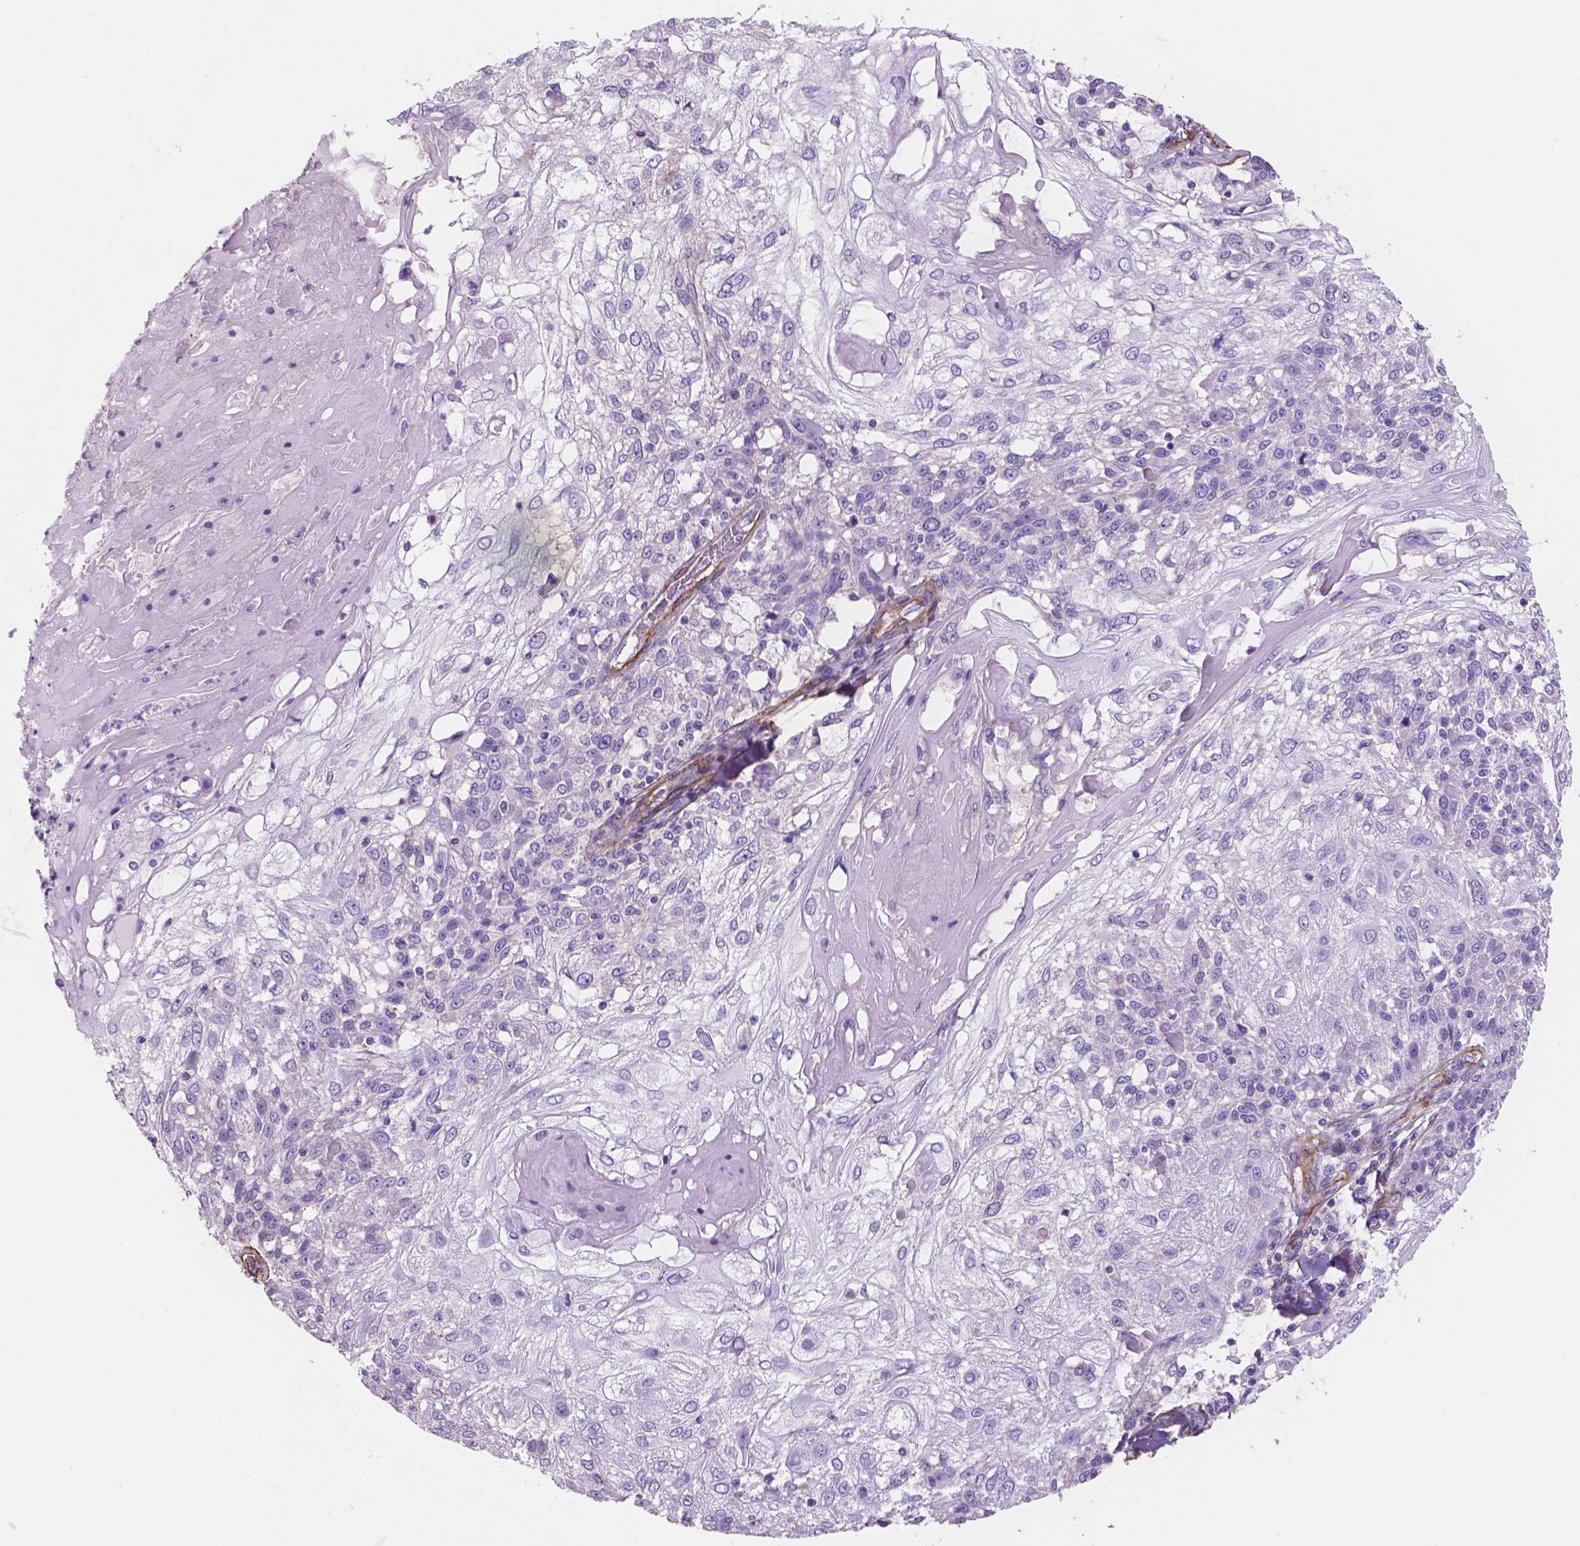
{"staining": {"intensity": "negative", "quantity": "none", "location": "none"}, "tissue": "skin cancer", "cell_type": "Tumor cells", "image_type": "cancer", "snomed": [{"axis": "morphology", "description": "Normal tissue, NOS"}, {"axis": "morphology", "description": "Squamous cell carcinoma, NOS"}, {"axis": "topography", "description": "Skin"}], "caption": "An immunohistochemistry (IHC) image of skin cancer (squamous cell carcinoma) is shown. There is no staining in tumor cells of skin cancer (squamous cell carcinoma).", "gene": "TOR2A", "patient": {"sex": "female", "age": 83}}